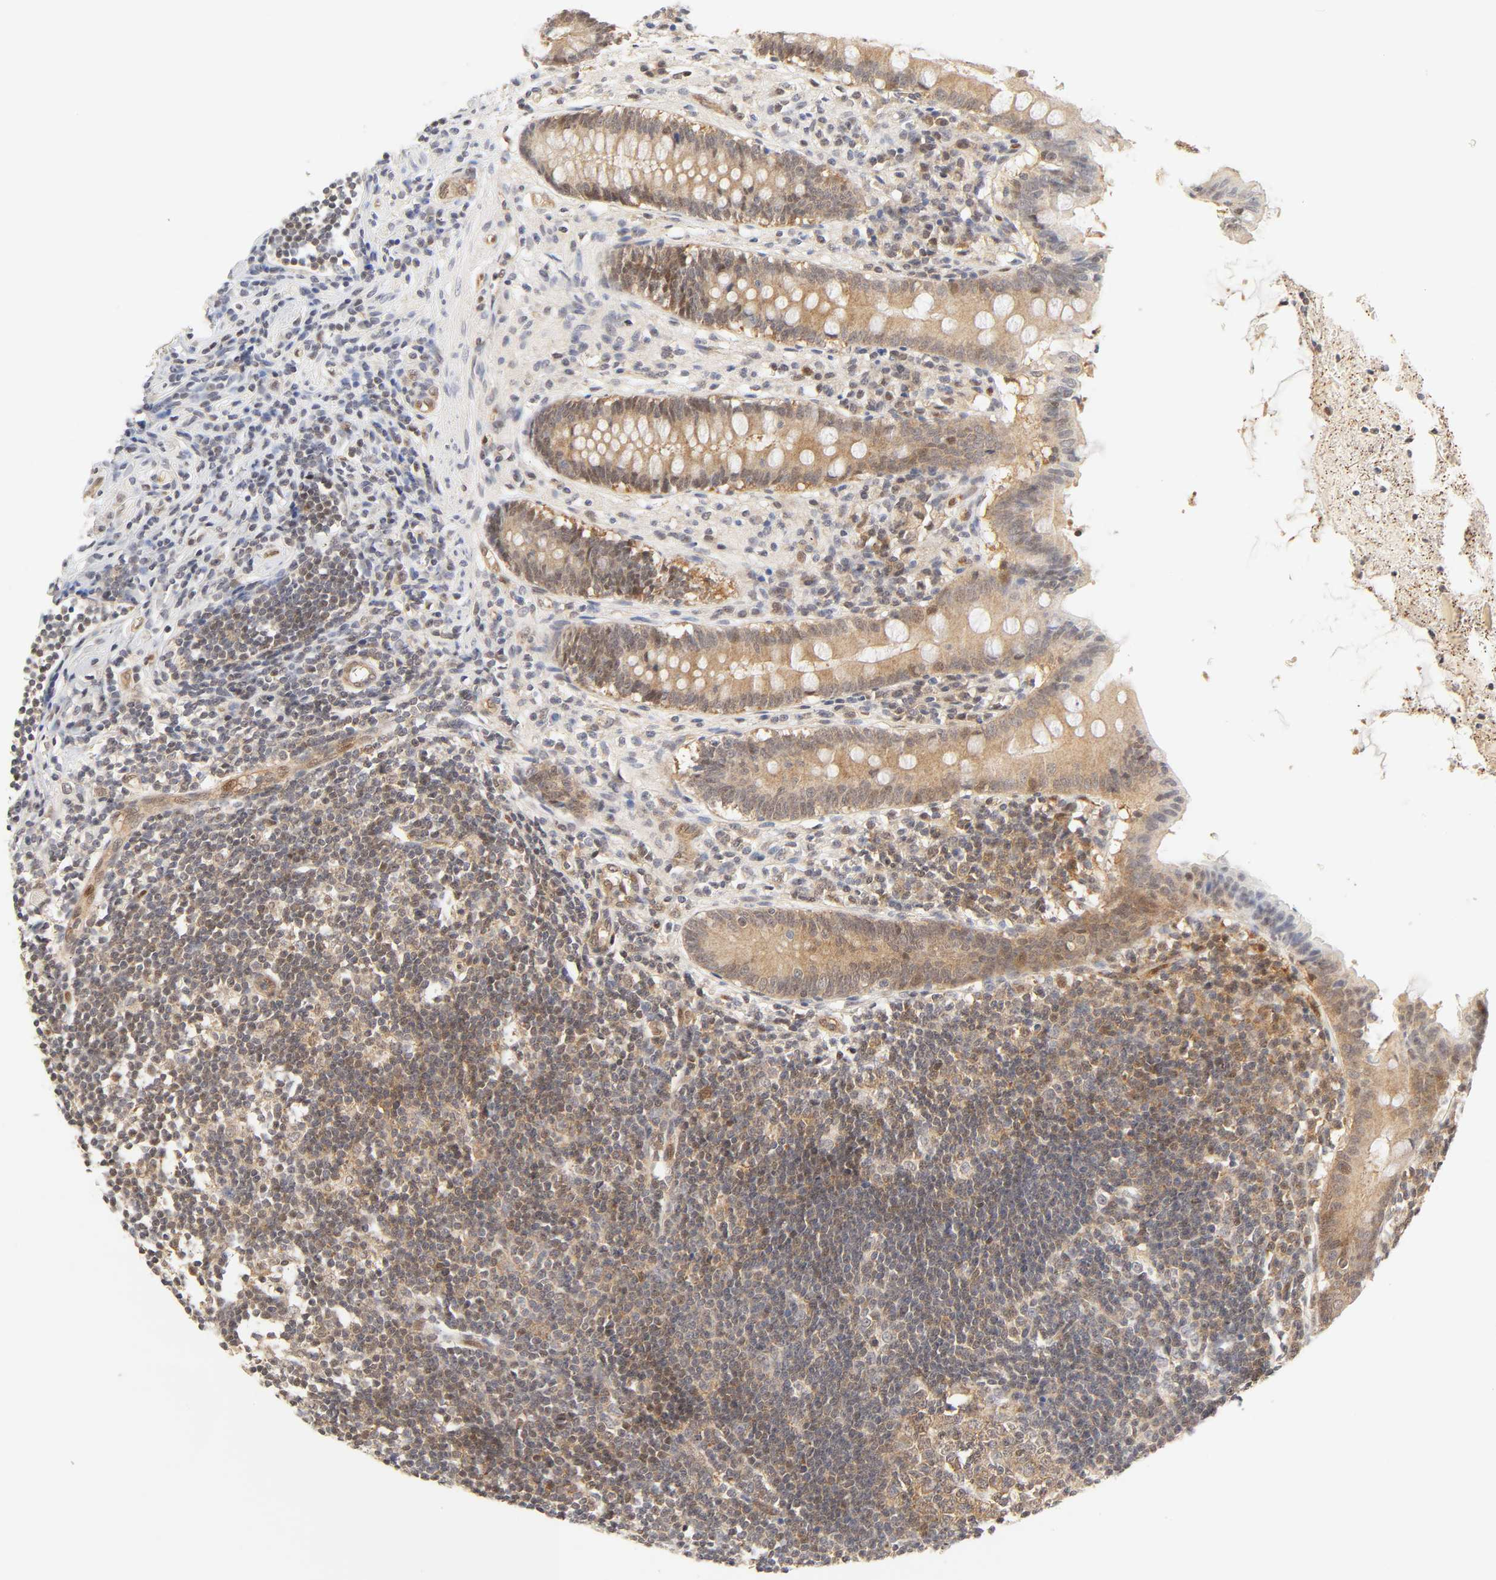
{"staining": {"intensity": "weak", "quantity": ">75%", "location": "cytoplasmic/membranous,nuclear"}, "tissue": "appendix", "cell_type": "Glandular cells", "image_type": "normal", "snomed": [{"axis": "morphology", "description": "Normal tissue, NOS"}, {"axis": "topography", "description": "Appendix"}], "caption": "Immunohistochemical staining of unremarkable human appendix reveals low levels of weak cytoplasmic/membranous,nuclear staining in about >75% of glandular cells.", "gene": "CDC37", "patient": {"sex": "female", "age": 50}}